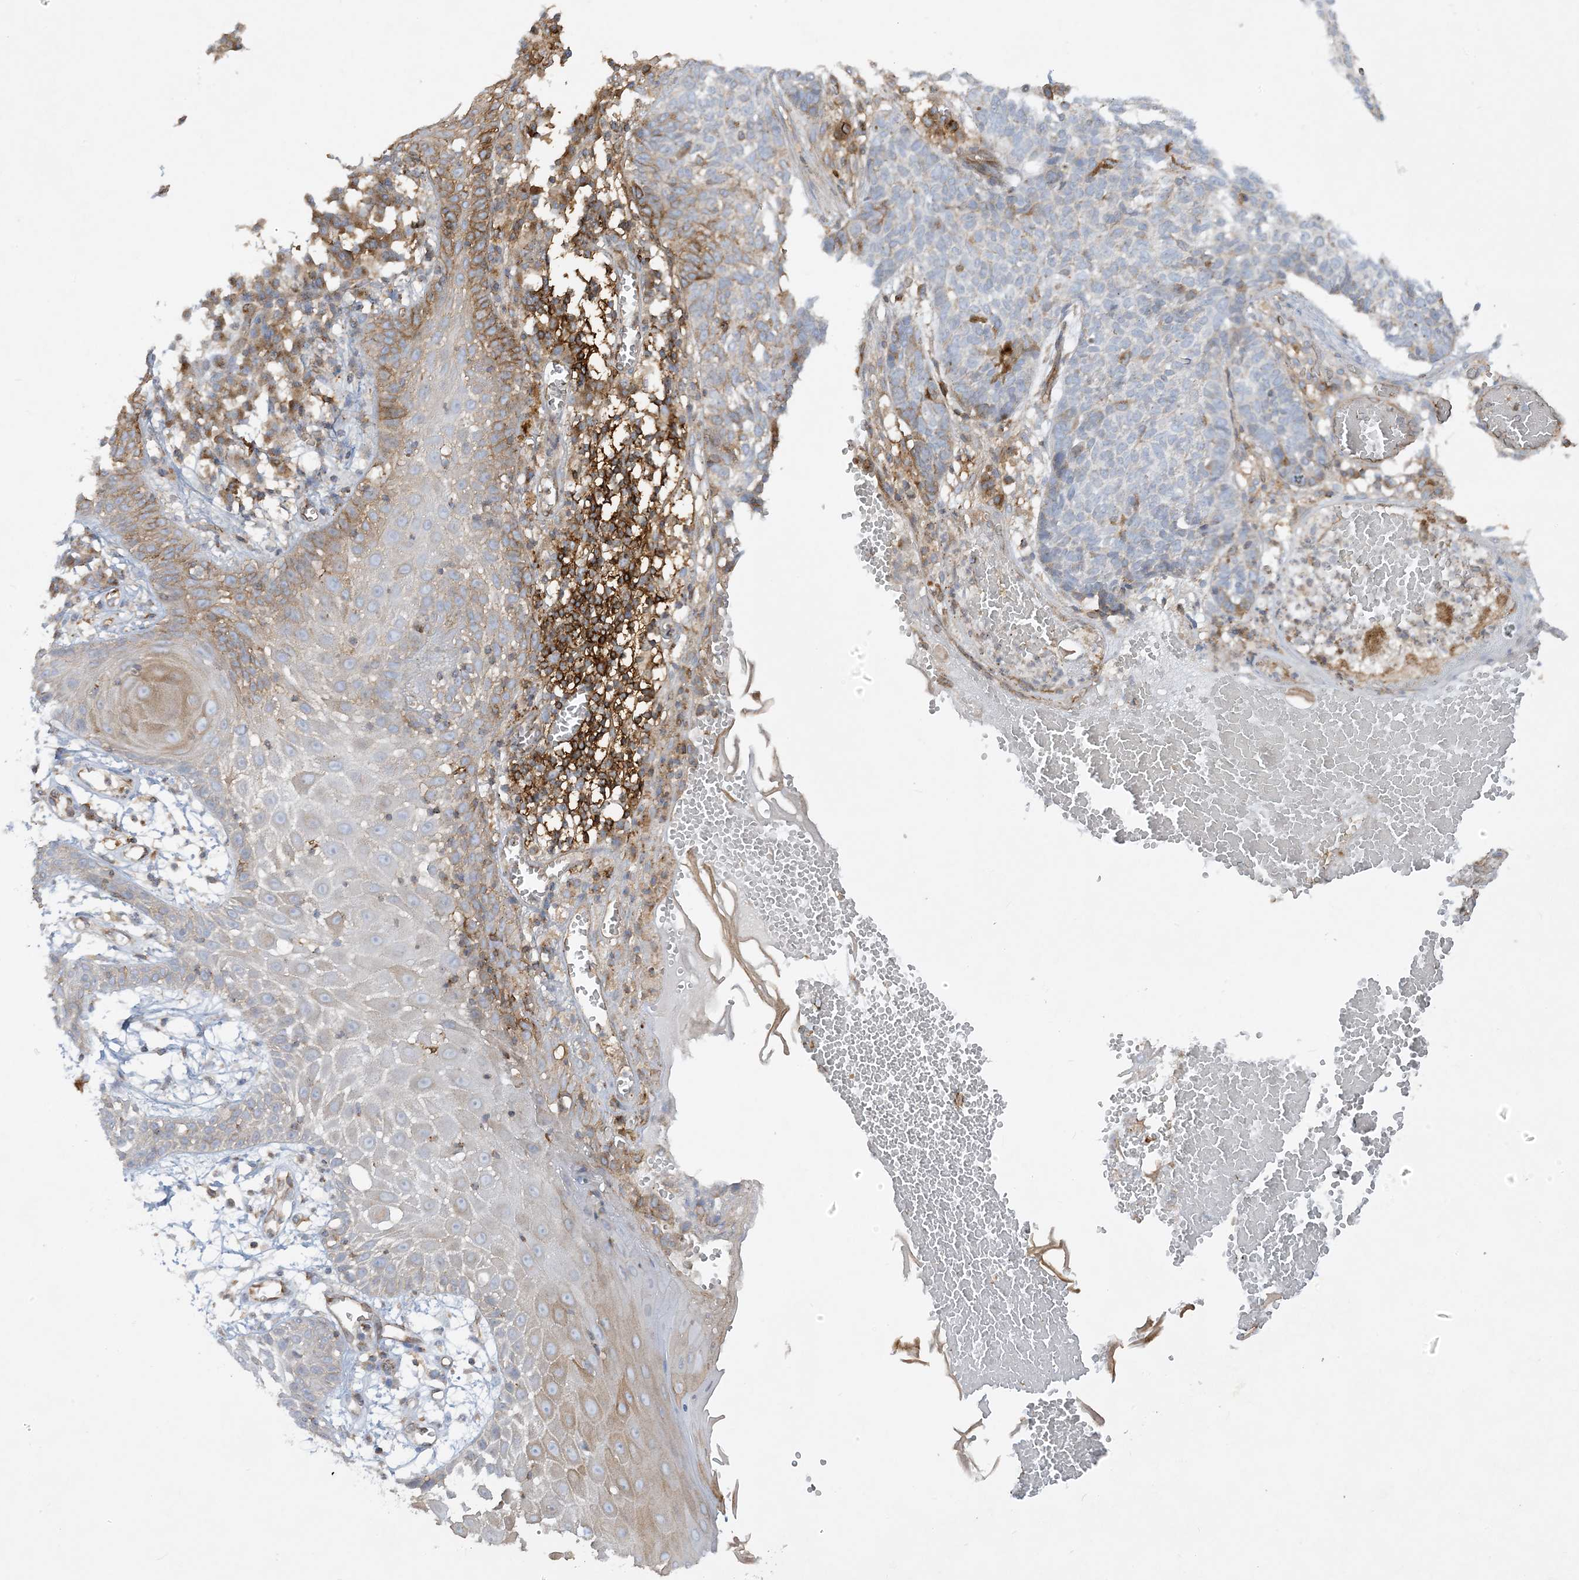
{"staining": {"intensity": "moderate", "quantity": "<25%", "location": "cytoplasmic/membranous"}, "tissue": "skin cancer", "cell_type": "Tumor cells", "image_type": "cancer", "snomed": [{"axis": "morphology", "description": "Basal cell carcinoma"}, {"axis": "topography", "description": "Skin"}], "caption": "Skin cancer tissue displays moderate cytoplasmic/membranous positivity in approximately <25% of tumor cells", "gene": "HLA-E", "patient": {"sex": "male", "age": 85}}